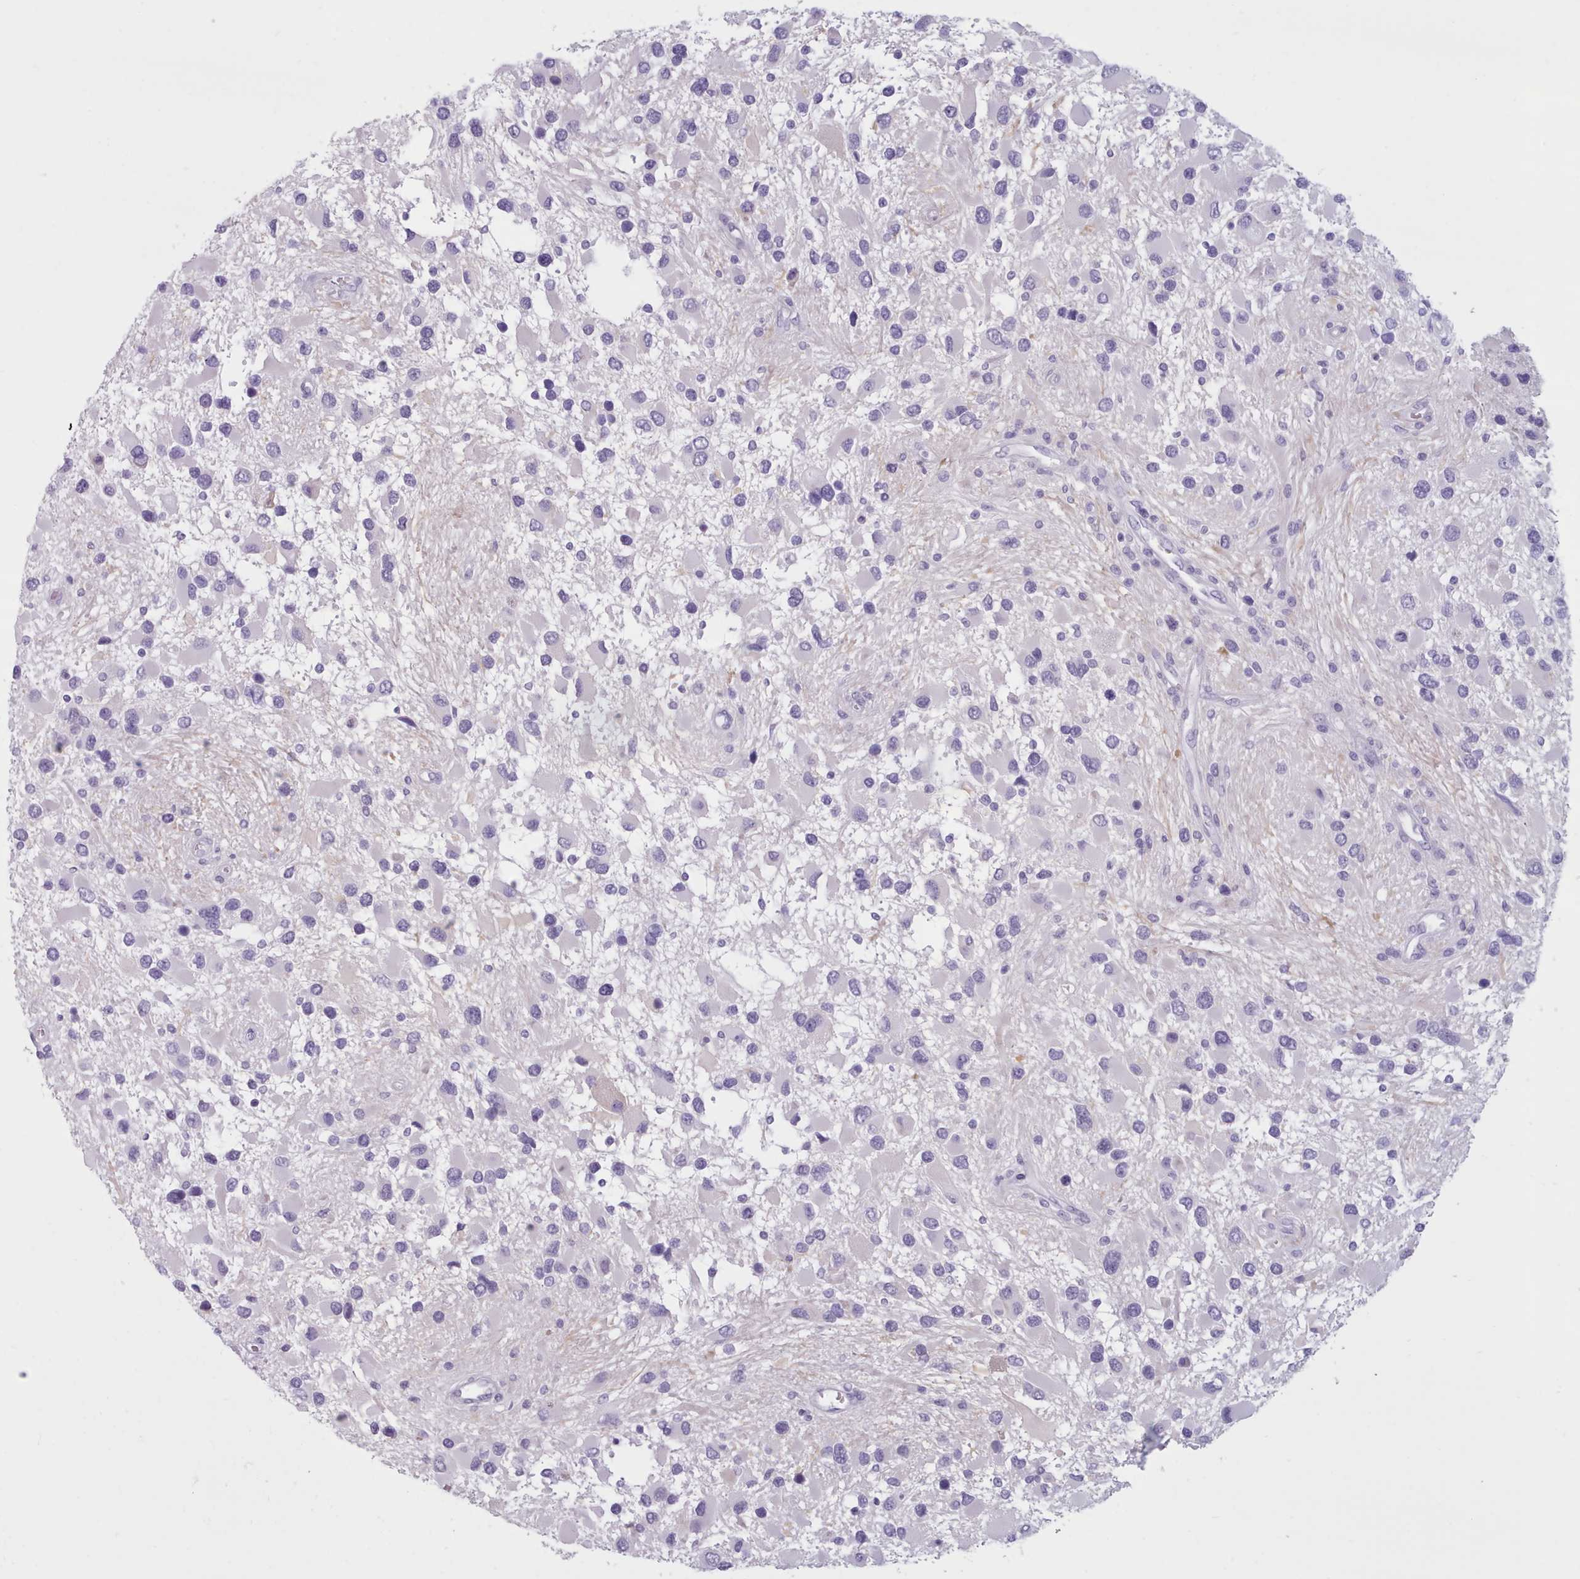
{"staining": {"intensity": "negative", "quantity": "none", "location": "none"}, "tissue": "glioma", "cell_type": "Tumor cells", "image_type": "cancer", "snomed": [{"axis": "morphology", "description": "Glioma, malignant, High grade"}, {"axis": "topography", "description": "Brain"}], "caption": "Immunohistochemistry (IHC) photomicrograph of human glioma stained for a protein (brown), which demonstrates no staining in tumor cells.", "gene": "ZNF43", "patient": {"sex": "male", "age": 53}}